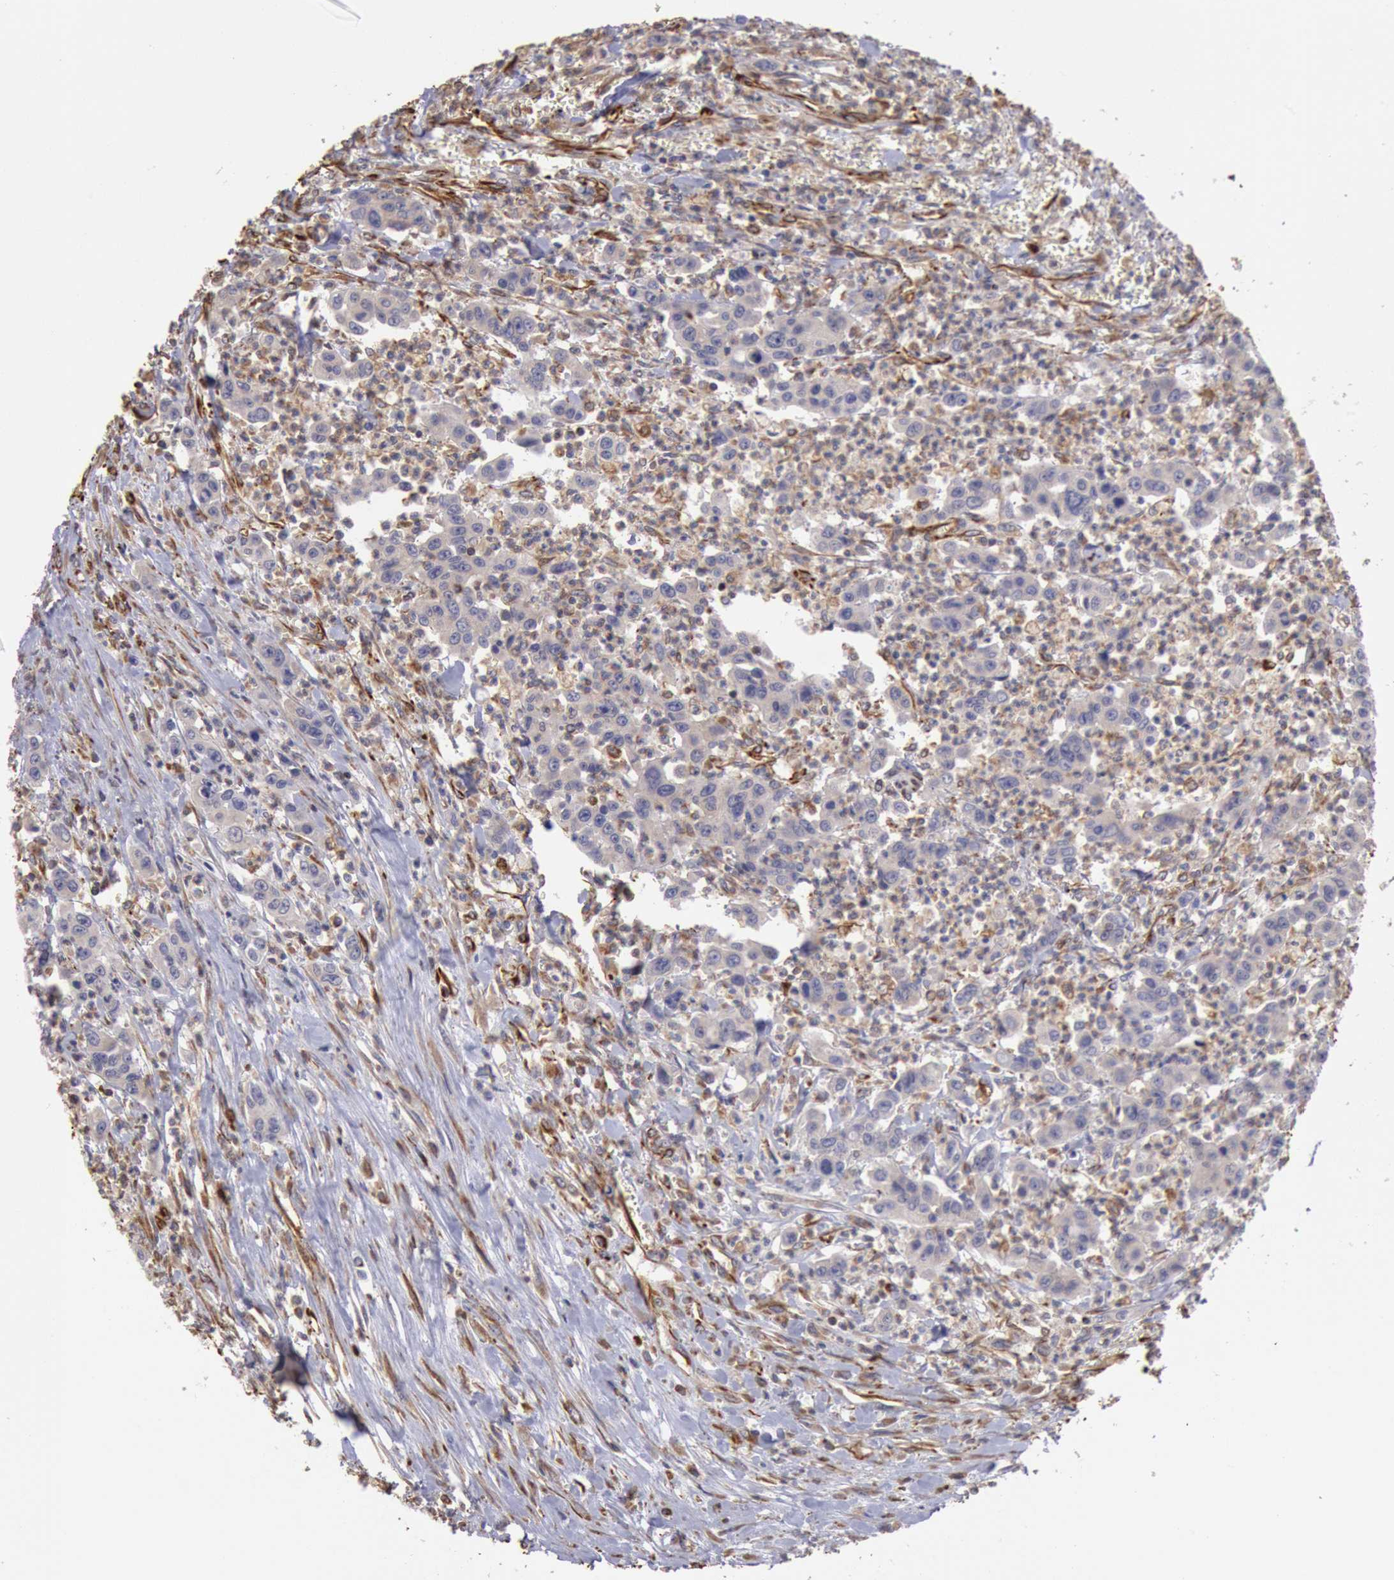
{"staining": {"intensity": "weak", "quantity": ">75%", "location": "cytoplasmic/membranous"}, "tissue": "urothelial cancer", "cell_type": "Tumor cells", "image_type": "cancer", "snomed": [{"axis": "morphology", "description": "Urothelial carcinoma, High grade"}, {"axis": "topography", "description": "Urinary bladder"}], "caption": "Immunohistochemistry micrograph of neoplastic tissue: urothelial carcinoma (high-grade) stained using immunohistochemistry (IHC) exhibits low levels of weak protein expression localized specifically in the cytoplasmic/membranous of tumor cells, appearing as a cytoplasmic/membranous brown color.", "gene": "RNF139", "patient": {"sex": "male", "age": 86}}